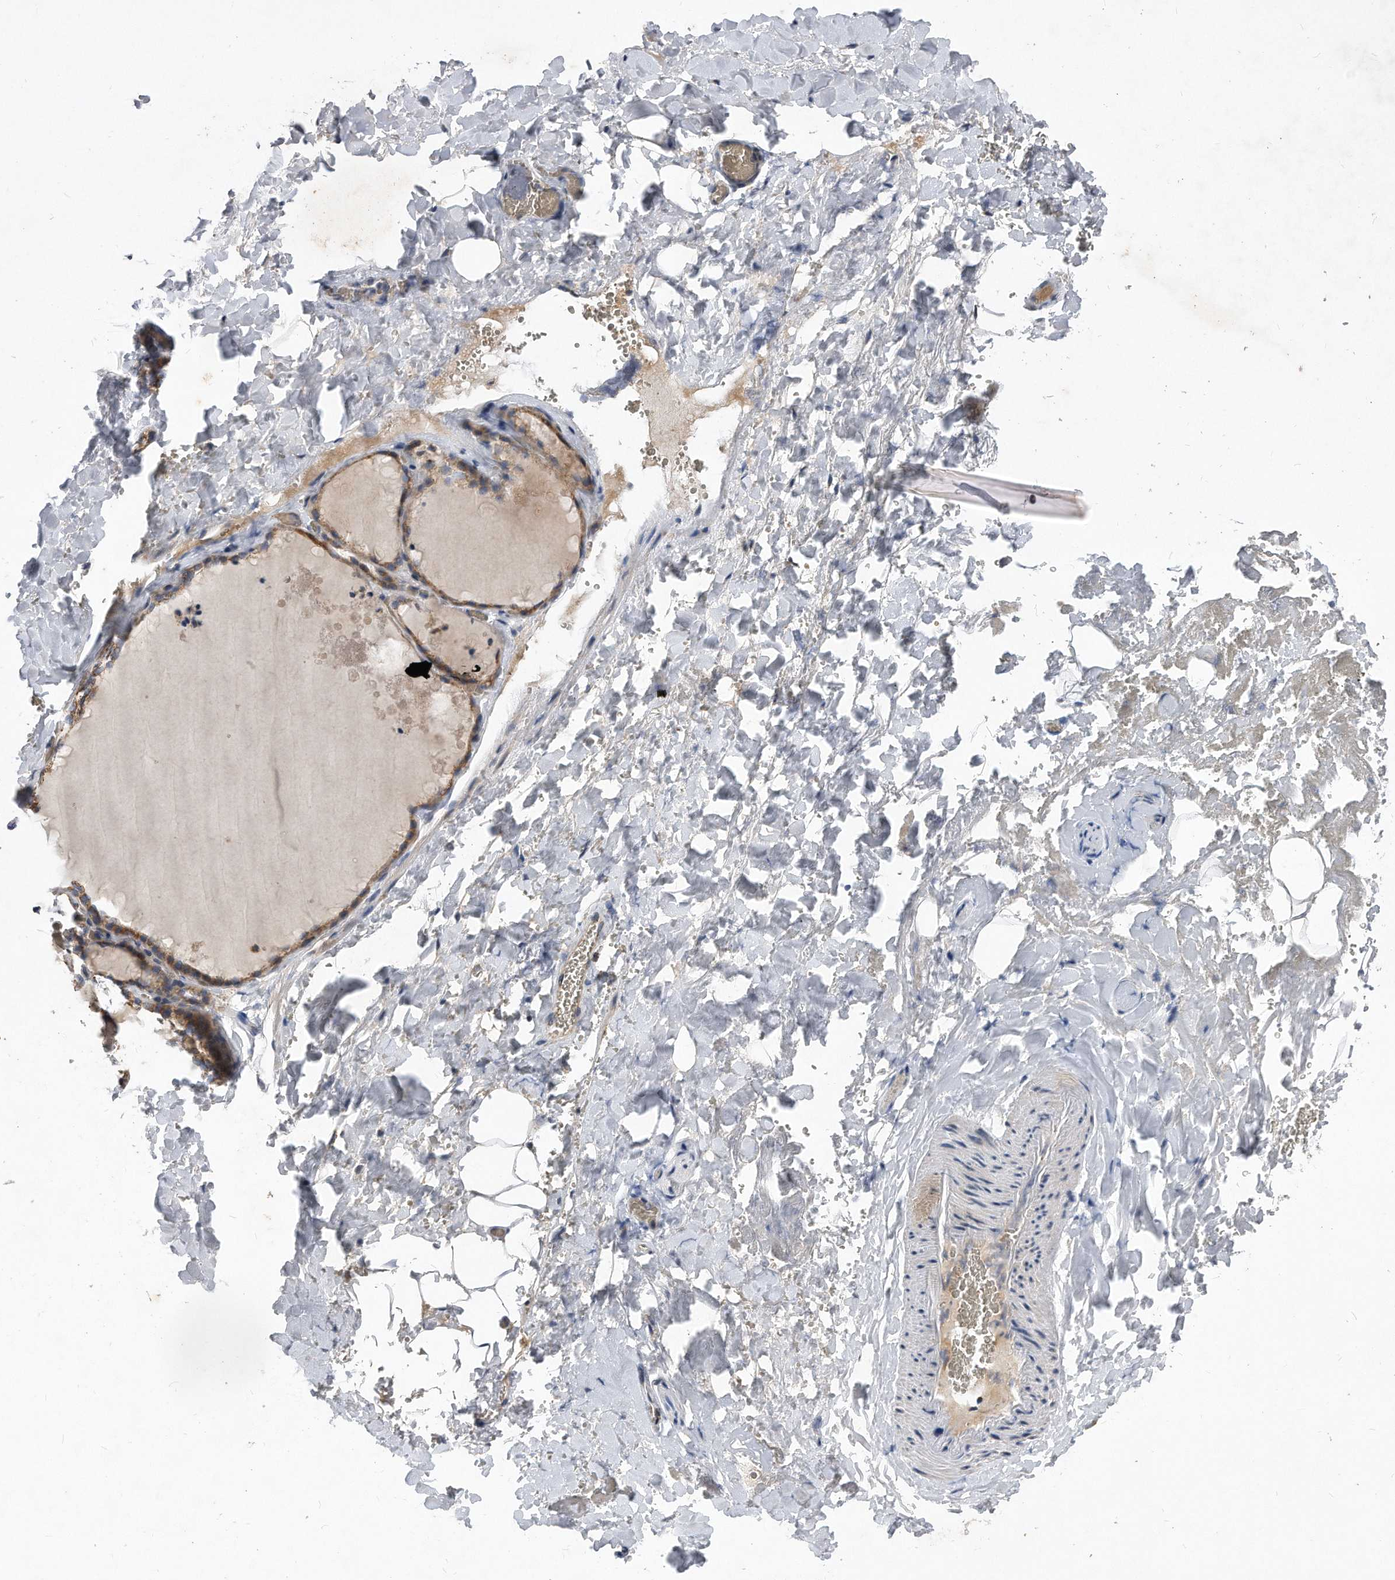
{"staining": {"intensity": "moderate", "quantity": ">75%", "location": "cytoplasmic/membranous"}, "tissue": "thyroid gland", "cell_type": "Glandular cells", "image_type": "normal", "snomed": [{"axis": "morphology", "description": "Normal tissue, NOS"}, {"axis": "topography", "description": "Thyroid gland"}], "caption": "Human thyroid gland stained for a protein (brown) reveals moderate cytoplasmic/membranous positive expression in about >75% of glandular cells.", "gene": "PPP5C", "patient": {"sex": "female", "age": 22}}